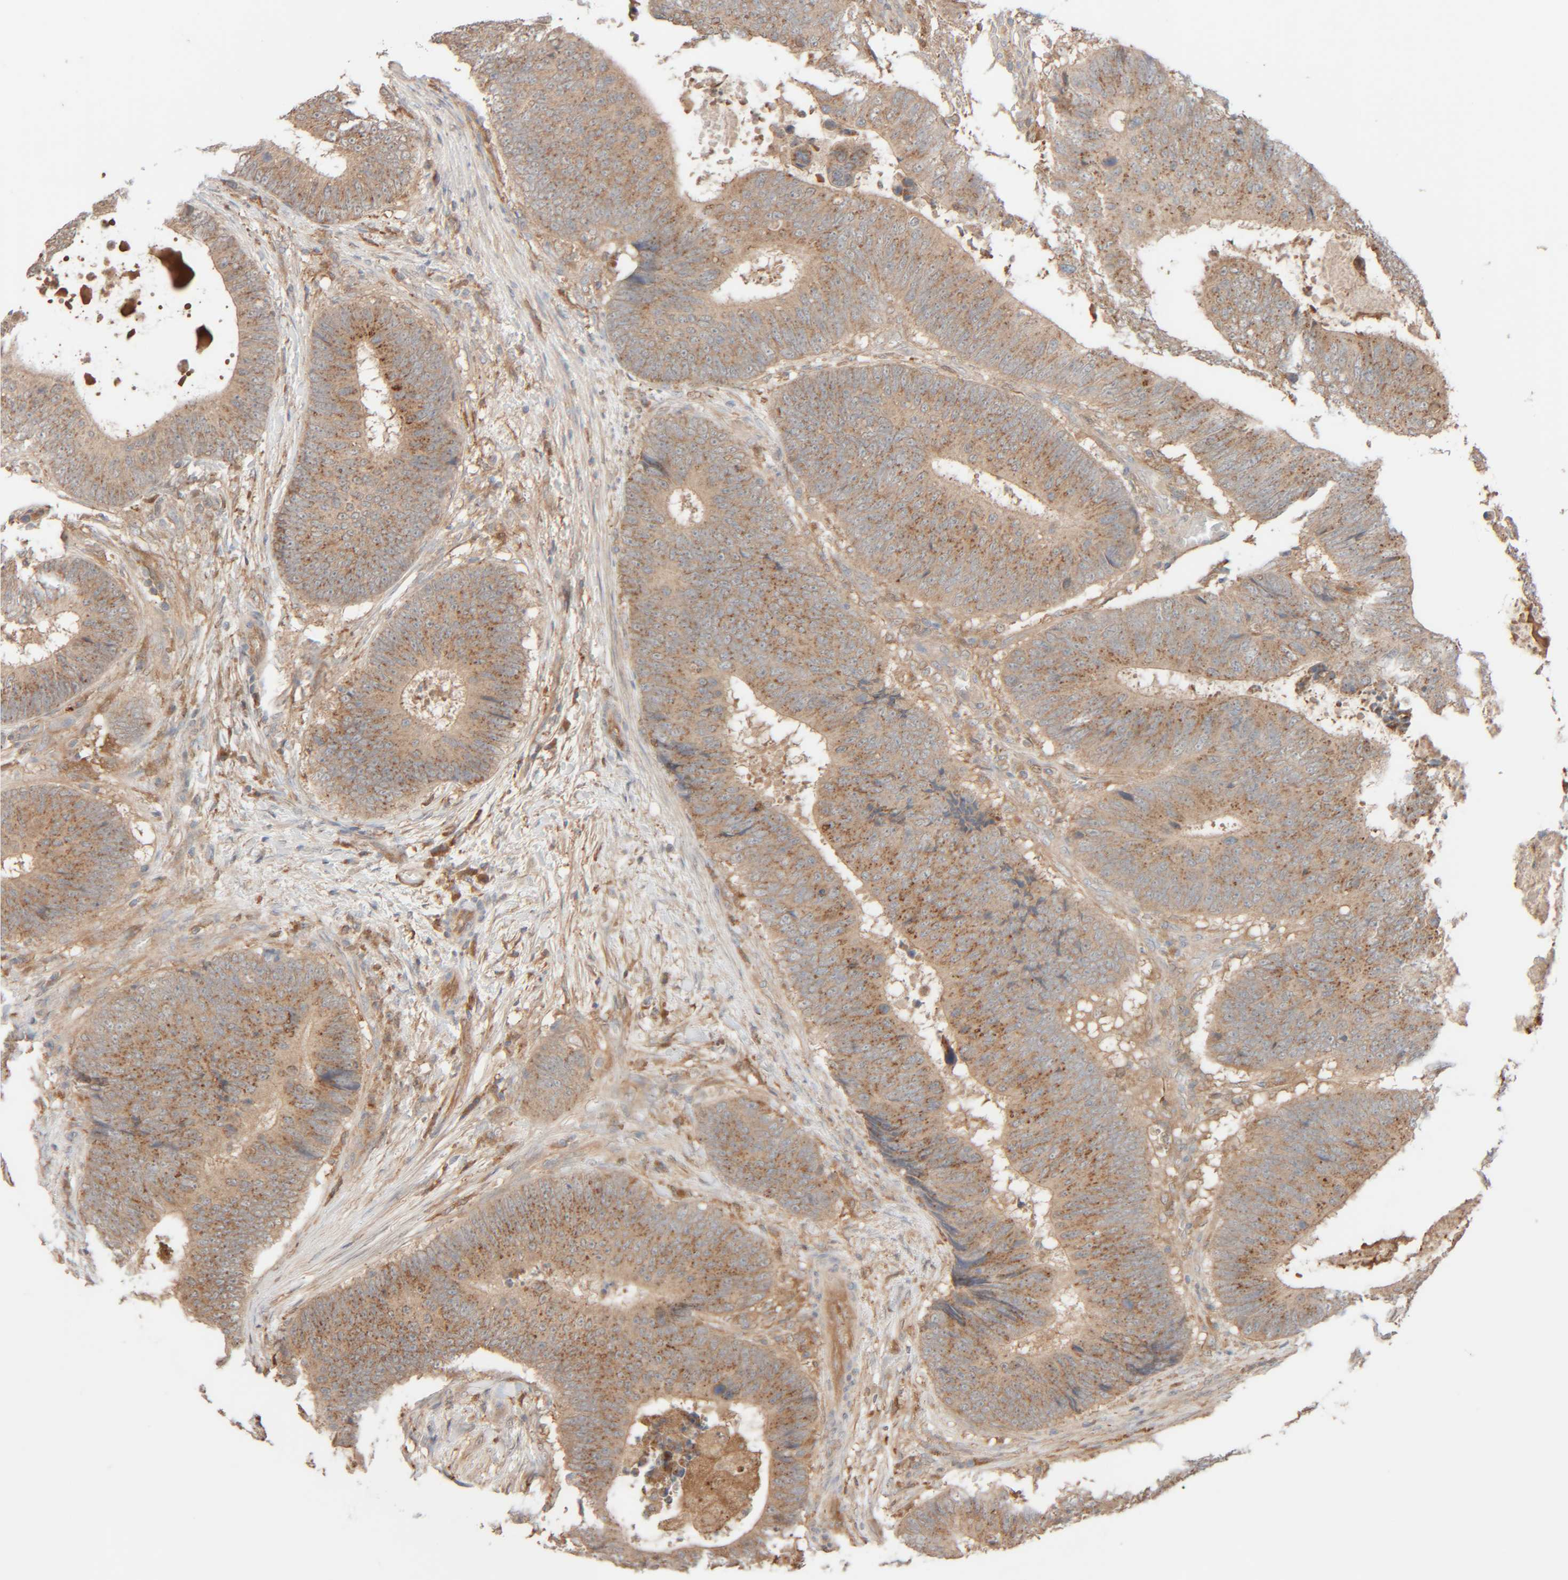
{"staining": {"intensity": "moderate", "quantity": ">75%", "location": "cytoplasmic/membranous"}, "tissue": "colorectal cancer", "cell_type": "Tumor cells", "image_type": "cancer", "snomed": [{"axis": "morphology", "description": "Adenocarcinoma, NOS"}, {"axis": "topography", "description": "Colon"}], "caption": "The histopathology image displays immunohistochemical staining of adenocarcinoma (colorectal). There is moderate cytoplasmic/membranous positivity is present in approximately >75% of tumor cells.", "gene": "TMEM192", "patient": {"sex": "male", "age": 56}}